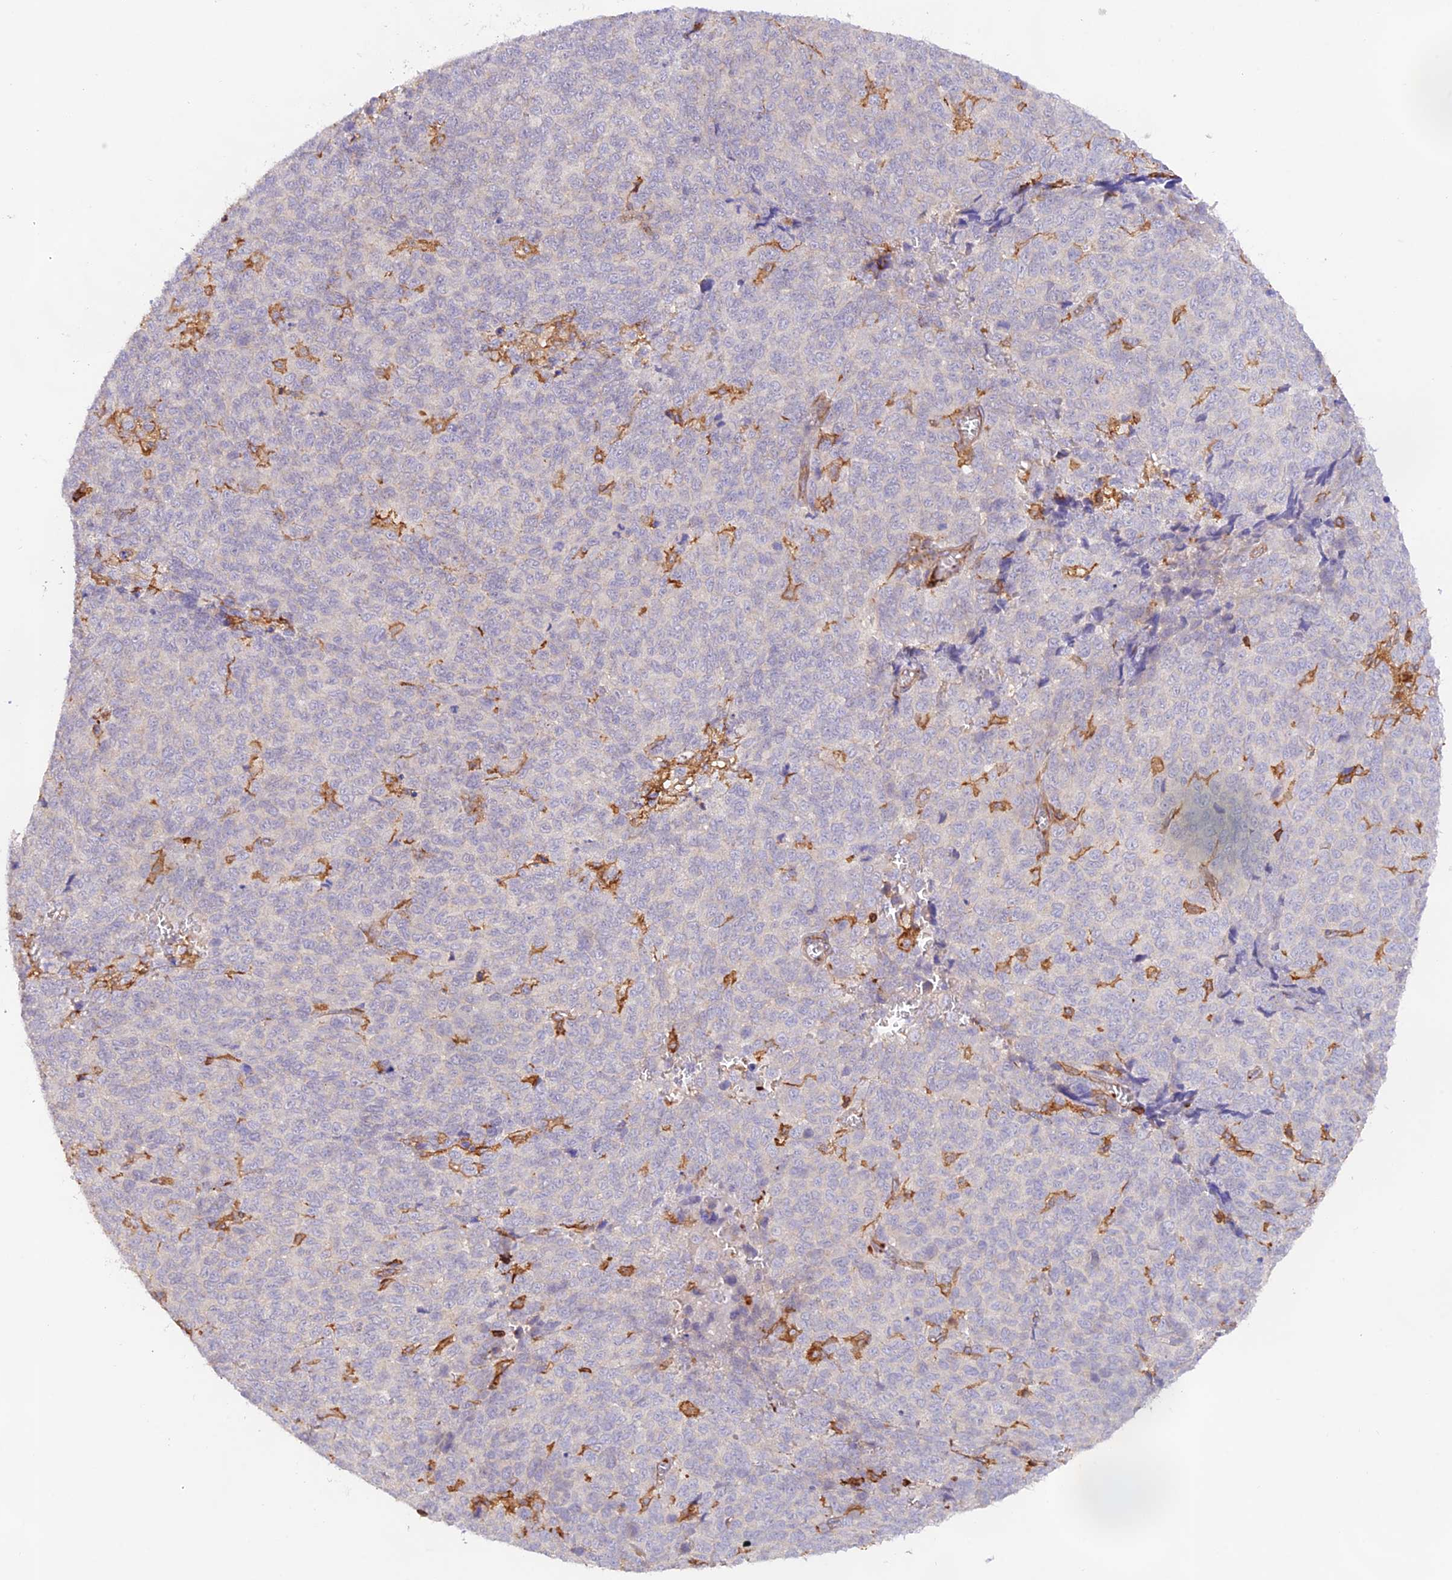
{"staining": {"intensity": "negative", "quantity": "none", "location": "none"}, "tissue": "melanoma", "cell_type": "Tumor cells", "image_type": "cancer", "snomed": [{"axis": "morphology", "description": "Malignant melanoma, NOS"}, {"axis": "topography", "description": "Nose, NOS"}], "caption": "Tumor cells are negative for protein expression in human malignant melanoma.", "gene": "DENND1C", "patient": {"sex": "female", "age": 48}}